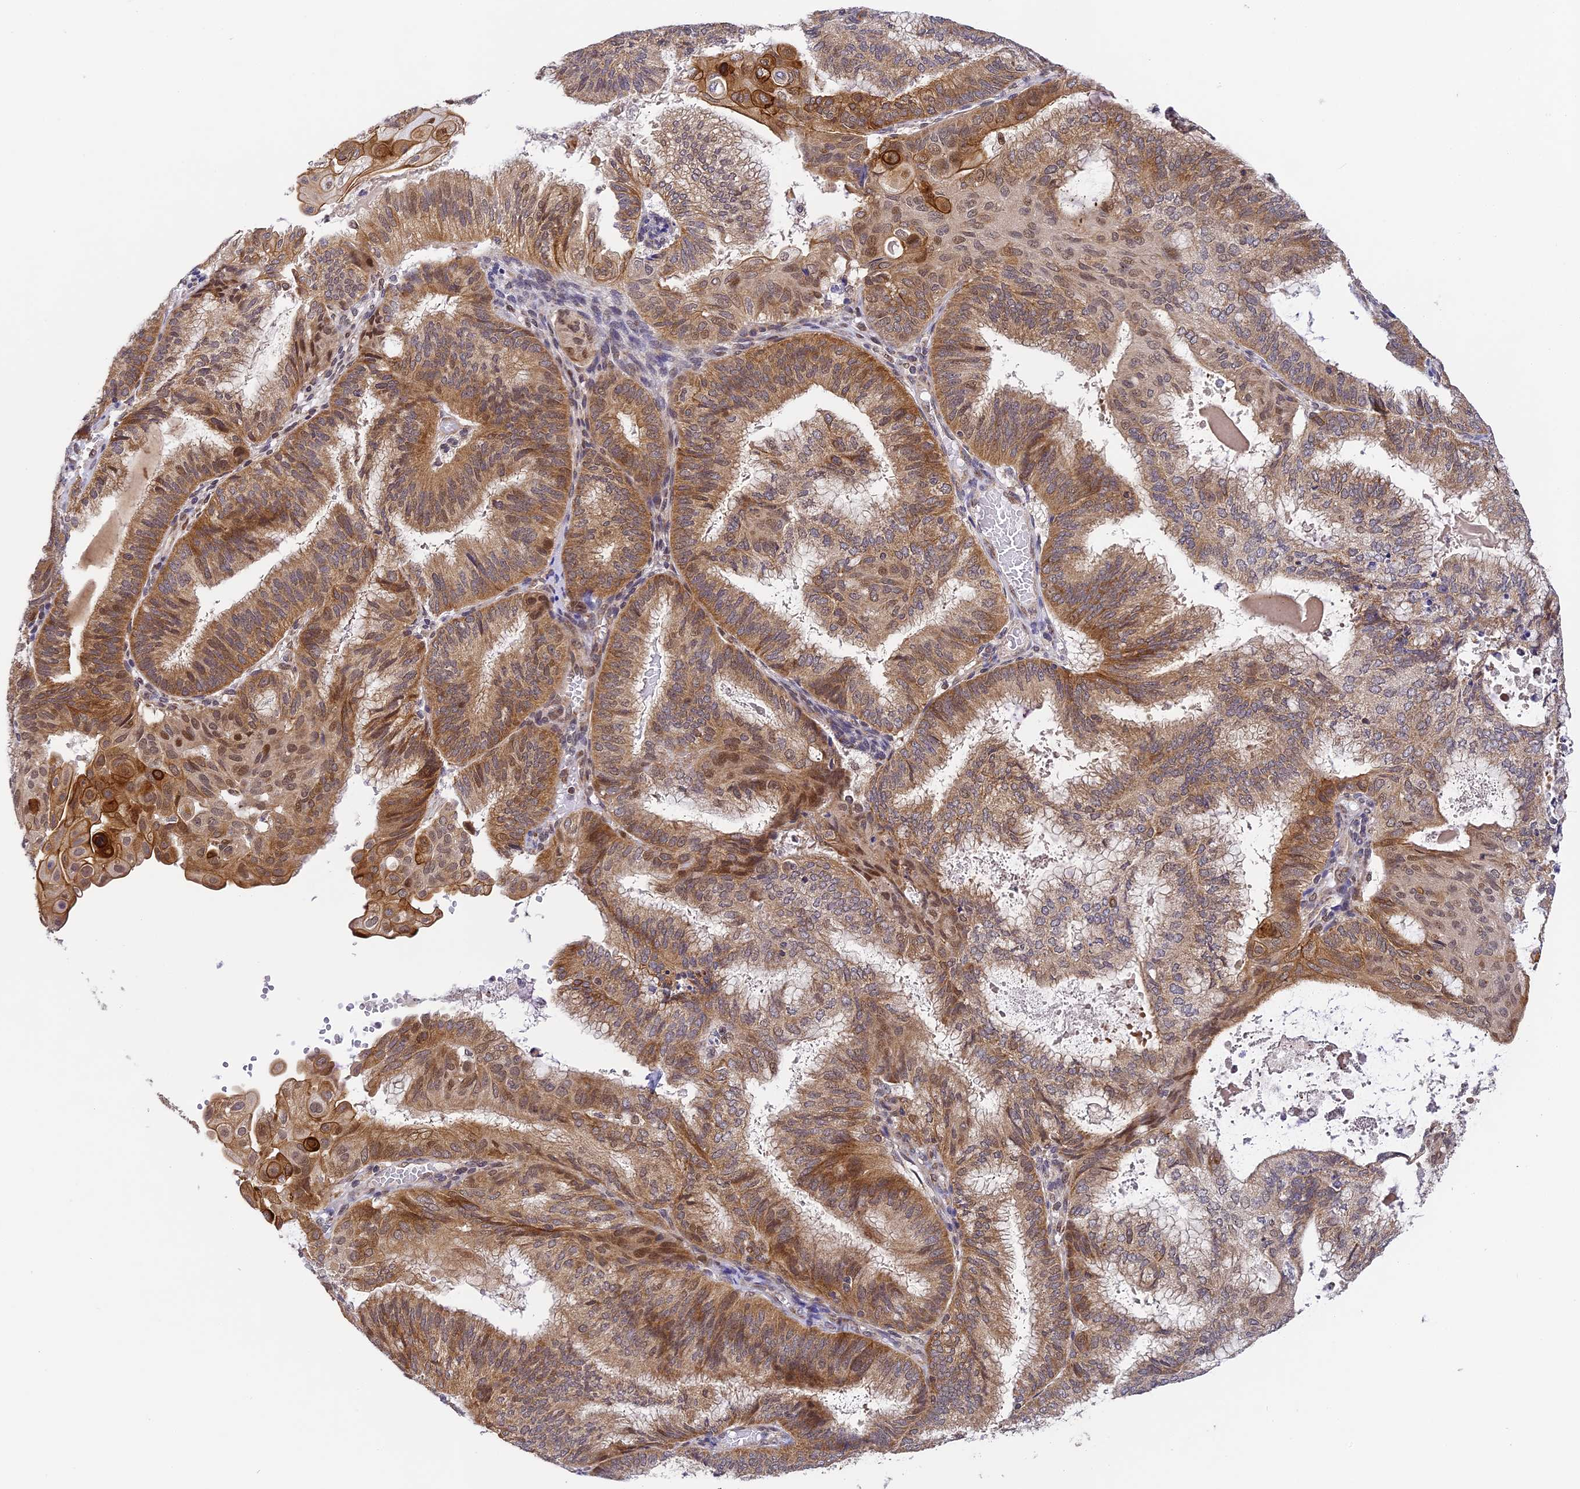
{"staining": {"intensity": "moderate", "quantity": ">75%", "location": "cytoplasmic/membranous,nuclear"}, "tissue": "endometrial cancer", "cell_type": "Tumor cells", "image_type": "cancer", "snomed": [{"axis": "morphology", "description": "Adenocarcinoma, NOS"}, {"axis": "topography", "description": "Endometrium"}], "caption": "DAB immunohistochemical staining of human endometrial cancer exhibits moderate cytoplasmic/membranous and nuclear protein expression in about >75% of tumor cells.", "gene": "DNAAF10", "patient": {"sex": "female", "age": 49}}